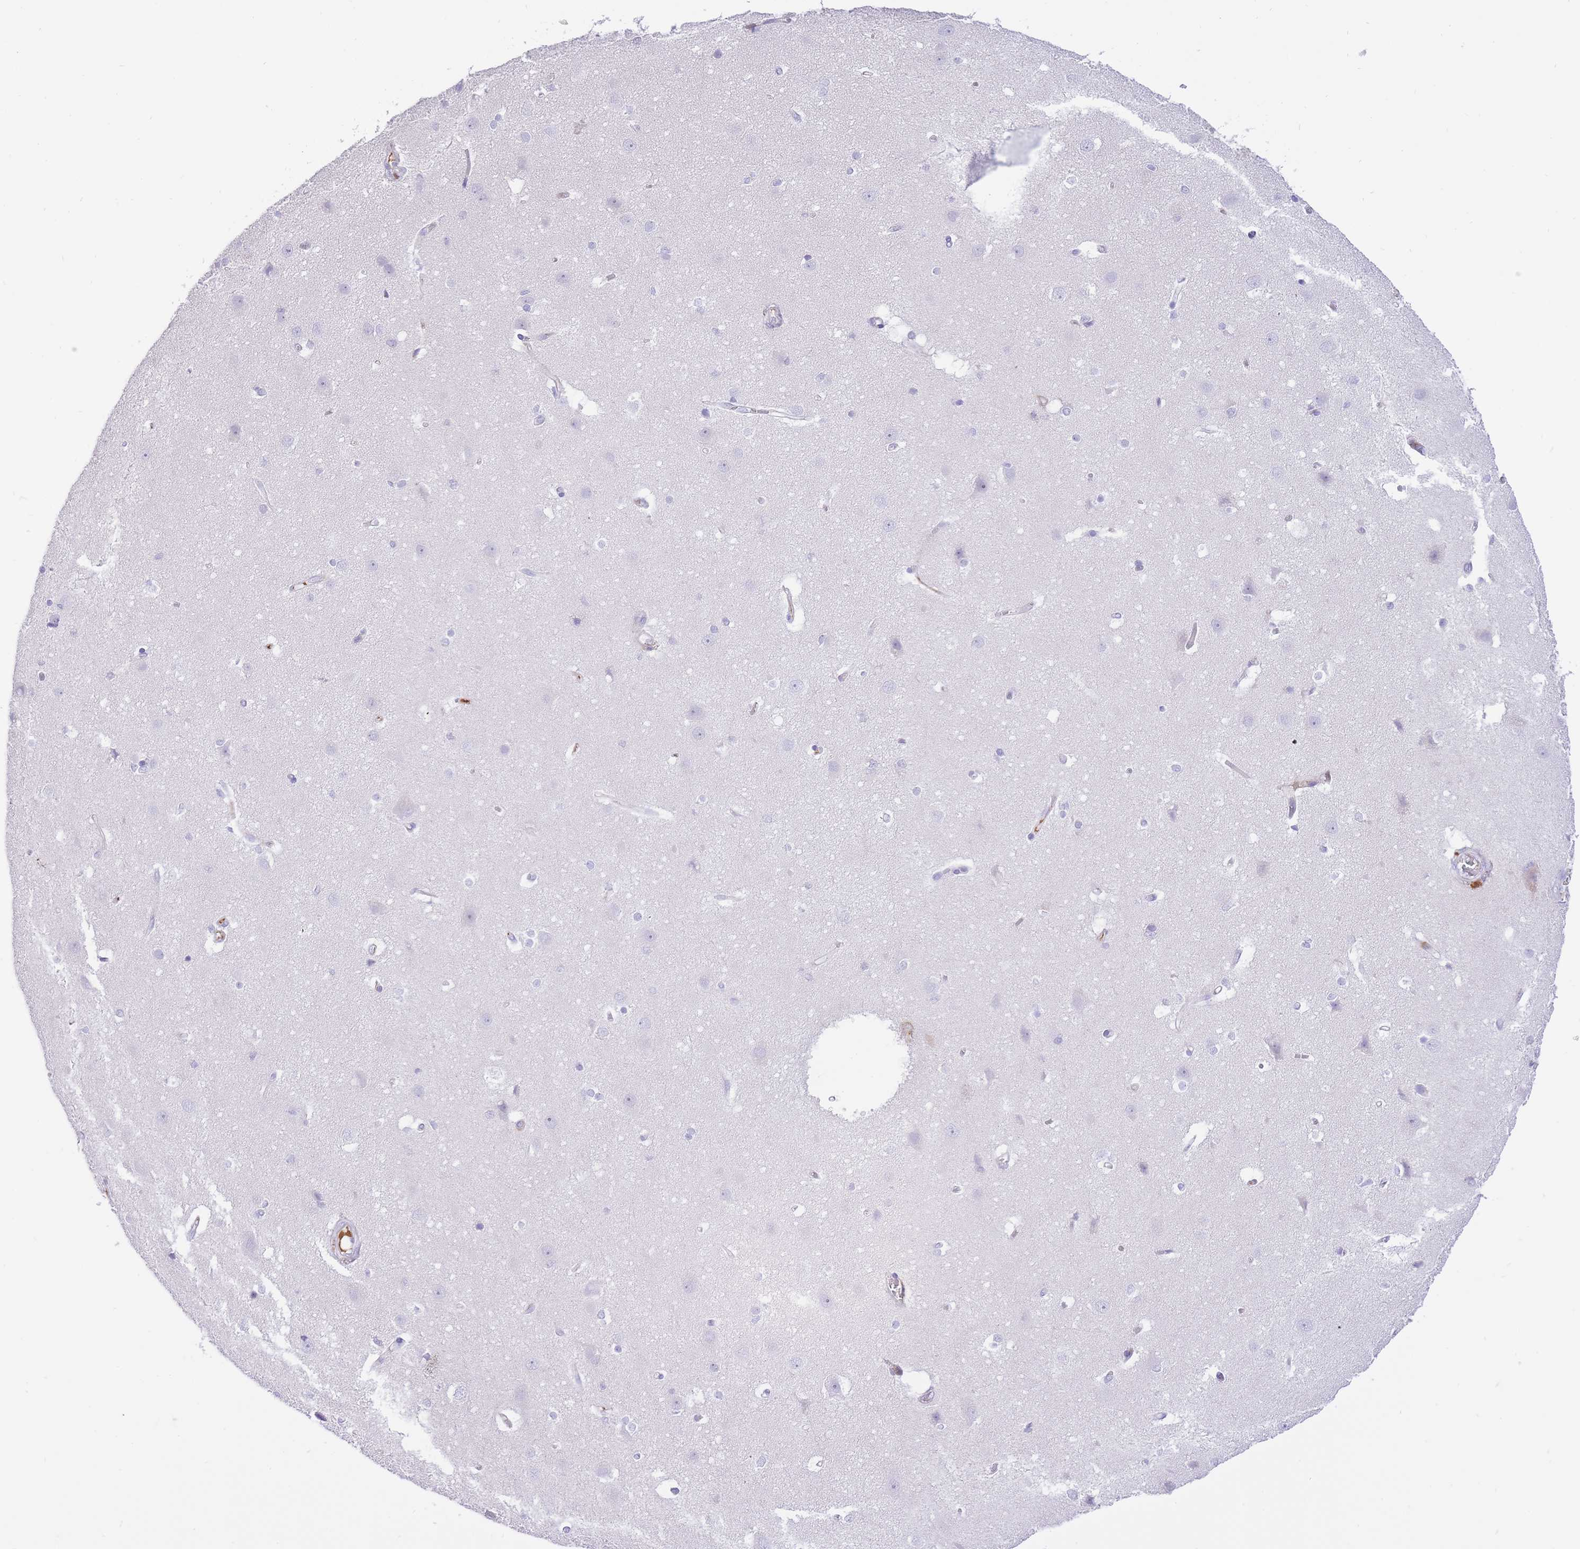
{"staining": {"intensity": "negative", "quantity": "none", "location": "none"}, "tissue": "cerebral cortex", "cell_type": "Endothelial cells", "image_type": "normal", "snomed": [{"axis": "morphology", "description": "Normal tissue, NOS"}, {"axis": "topography", "description": "Cerebral cortex"}], "caption": "Immunohistochemistry (IHC) of unremarkable cerebral cortex reveals no staining in endothelial cells. (Immunohistochemistry (IHC), brightfield microscopy, high magnification).", "gene": "HRG", "patient": {"sex": "male", "age": 37}}